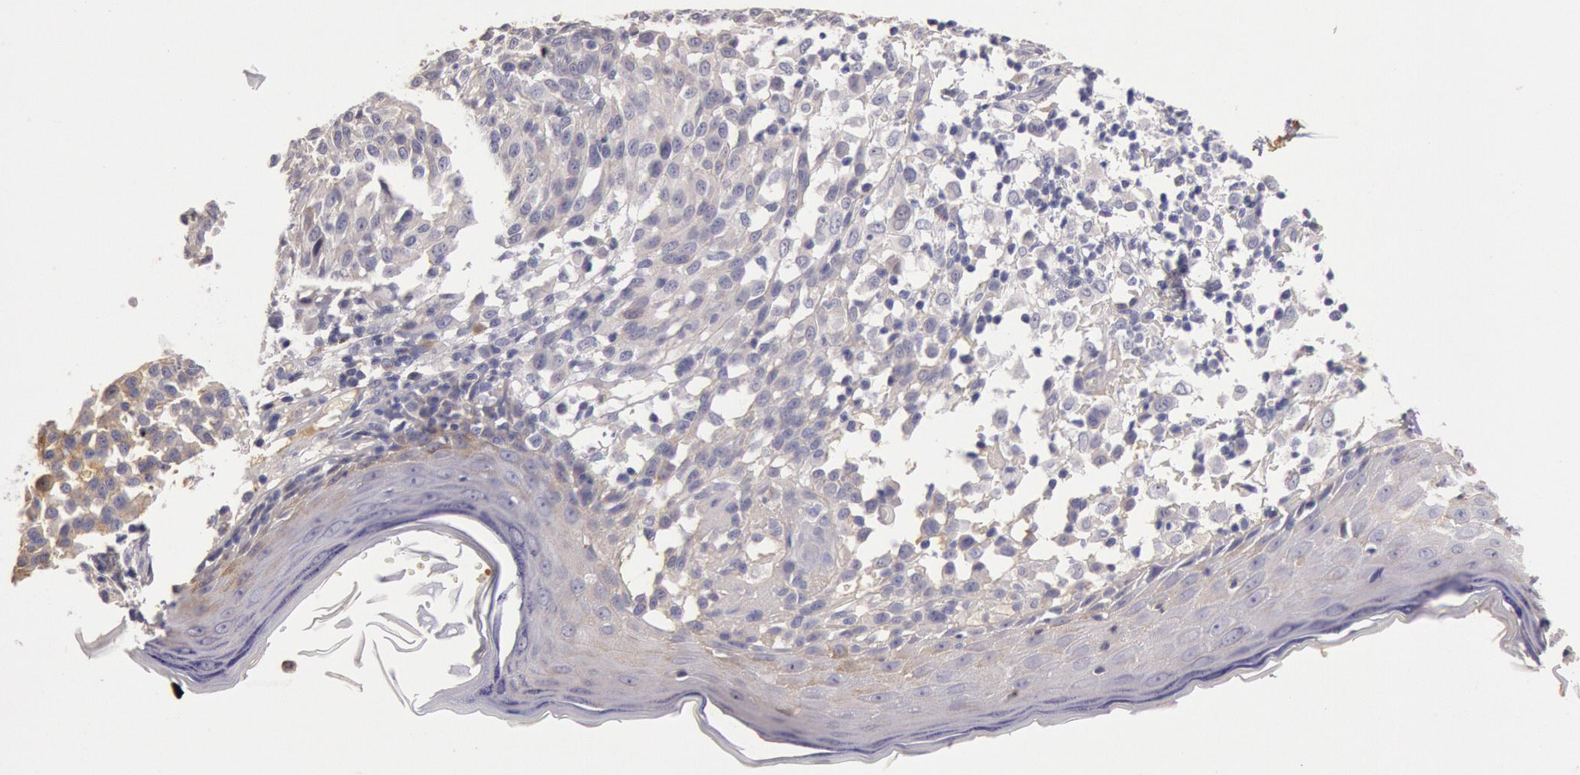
{"staining": {"intensity": "negative", "quantity": "none", "location": "none"}, "tissue": "melanoma", "cell_type": "Tumor cells", "image_type": "cancer", "snomed": [{"axis": "morphology", "description": "Malignant melanoma, NOS"}, {"axis": "topography", "description": "Skin"}], "caption": "Immunohistochemistry image of neoplastic tissue: human melanoma stained with DAB (3,3'-diaminobenzidine) shows no significant protein expression in tumor cells.", "gene": "C1R", "patient": {"sex": "female", "age": 49}}